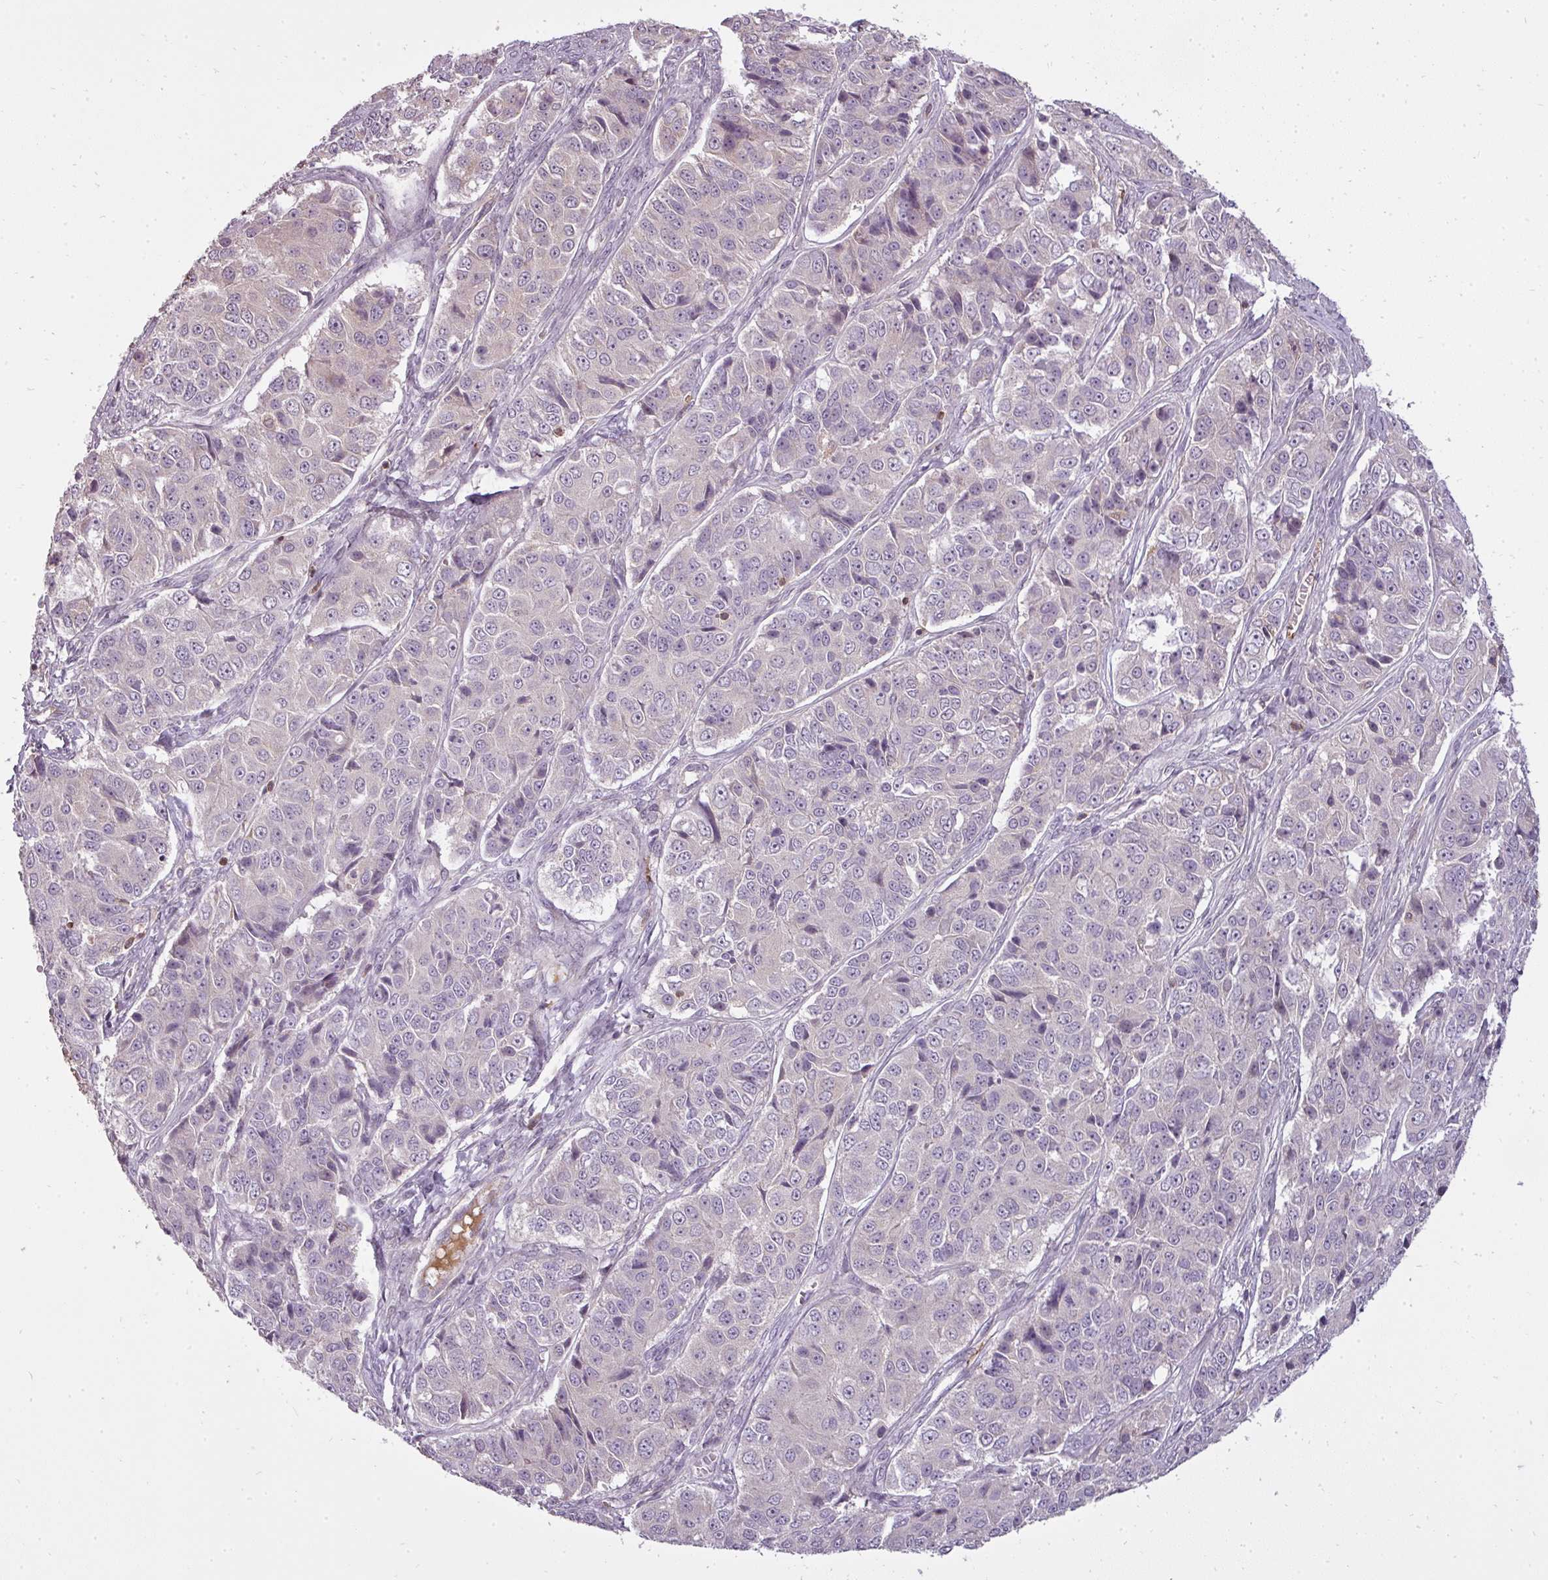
{"staining": {"intensity": "negative", "quantity": "none", "location": "none"}, "tissue": "ovarian cancer", "cell_type": "Tumor cells", "image_type": "cancer", "snomed": [{"axis": "morphology", "description": "Carcinoma, endometroid"}, {"axis": "topography", "description": "Ovary"}], "caption": "High power microscopy histopathology image of an IHC histopathology image of endometroid carcinoma (ovarian), revealing no significant staining in tumor cells.", "gene": "STK4", "patient": {"sex": "female", "age": 51}}